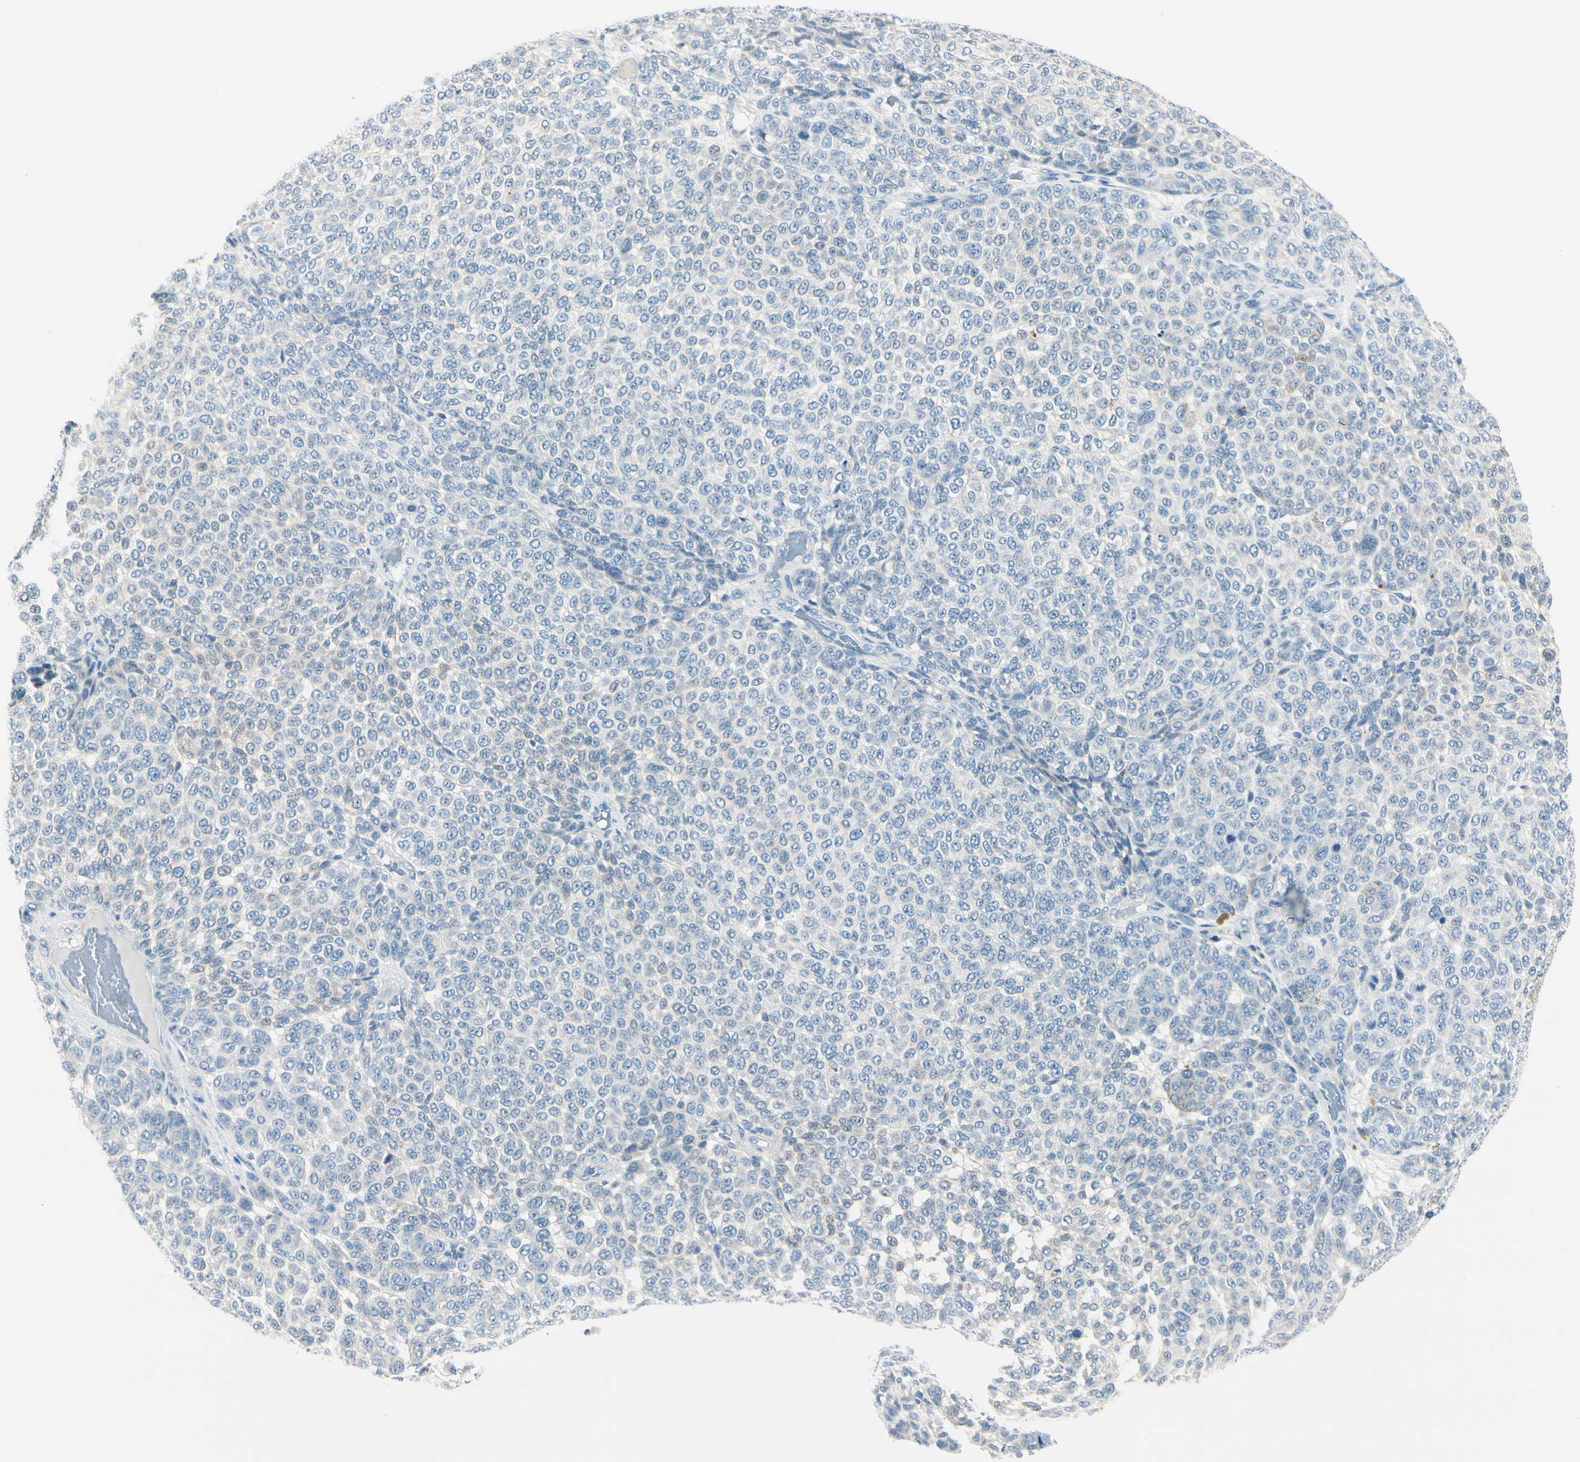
{"staining": {"intensity": "negative", "quantity": "none", "location": "none"}, "tissue": "melanoma", "cell_type": "Tumor cells", "image_type": "cancer", "snomed": [{"axis": "morphology", "description": "Malignant melanoma, NOS"}, {"axis": "topography", "description": "Skin"}], "caption": "An immunohistochemistry (IHC) image of malignant melanoma is shown. There is no staining in tumor cells of malignant melanoma. Brightfield microscopy of immunohistochemistry stained with DAB (brown) and hematoxylin (blue), captured at high magnification.", "gene": "PEBP1", "patient": {"sex": "male", "age": 59}}